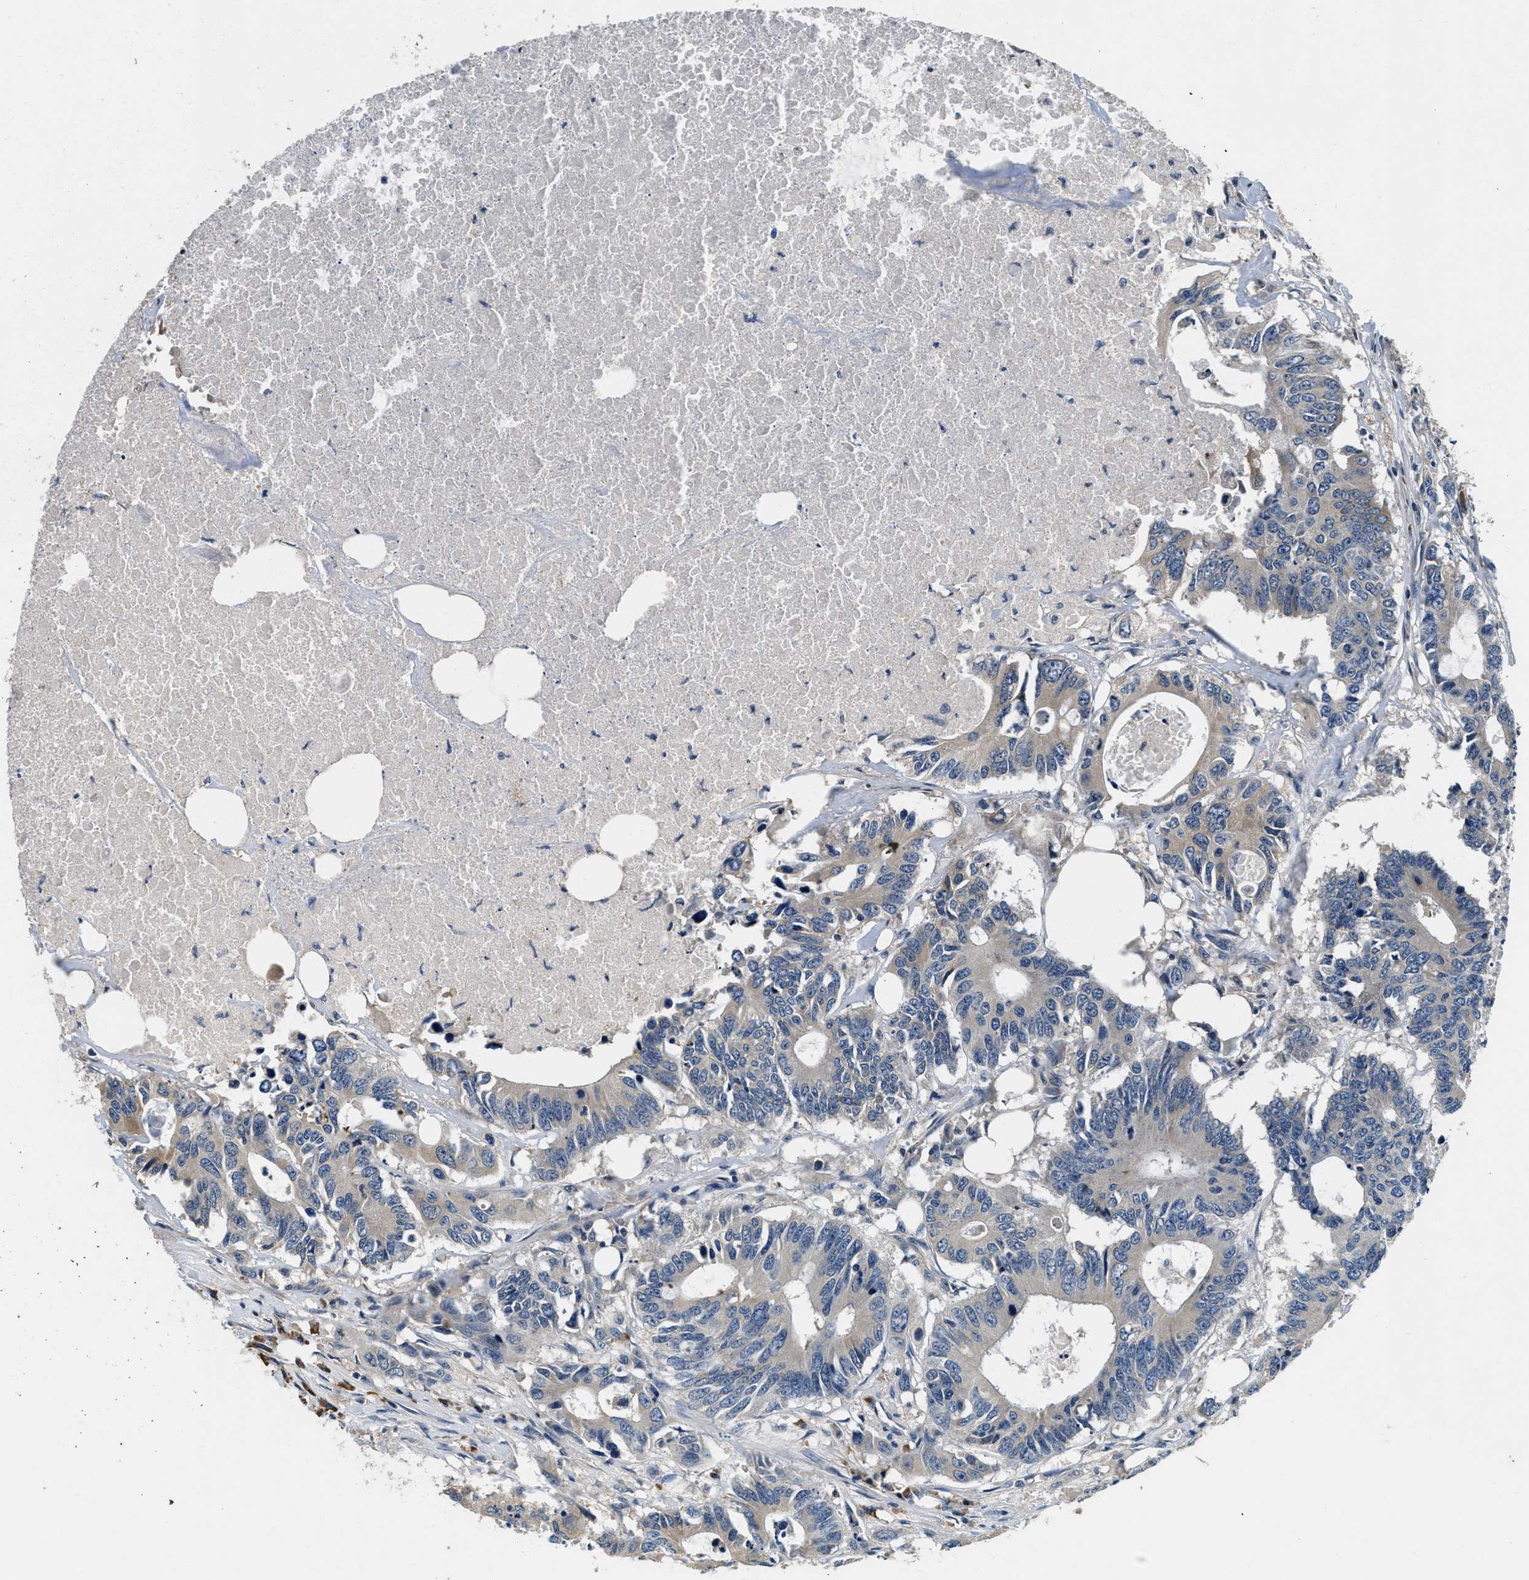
{"staining": {"intensity": "weak", "quantity": "<25%", "location": "cytoplasmic/membranous"}, "tissue": "colorectal cancer", "cell_type": "Tumor cells", "image_type": "cancer", "snomed": [{"axis": "morphology", "description": "Adenocarcinoma, NOS"}, {"axis": "topography", "description": "Colon"}], "caption": "Adenocarcinoma (colorectal) was stained to show a protein in brown. There is no significant staining in tumor cells.", "gene": "ALDH3A2", "patient": {"sex": "male", "age": 71}}